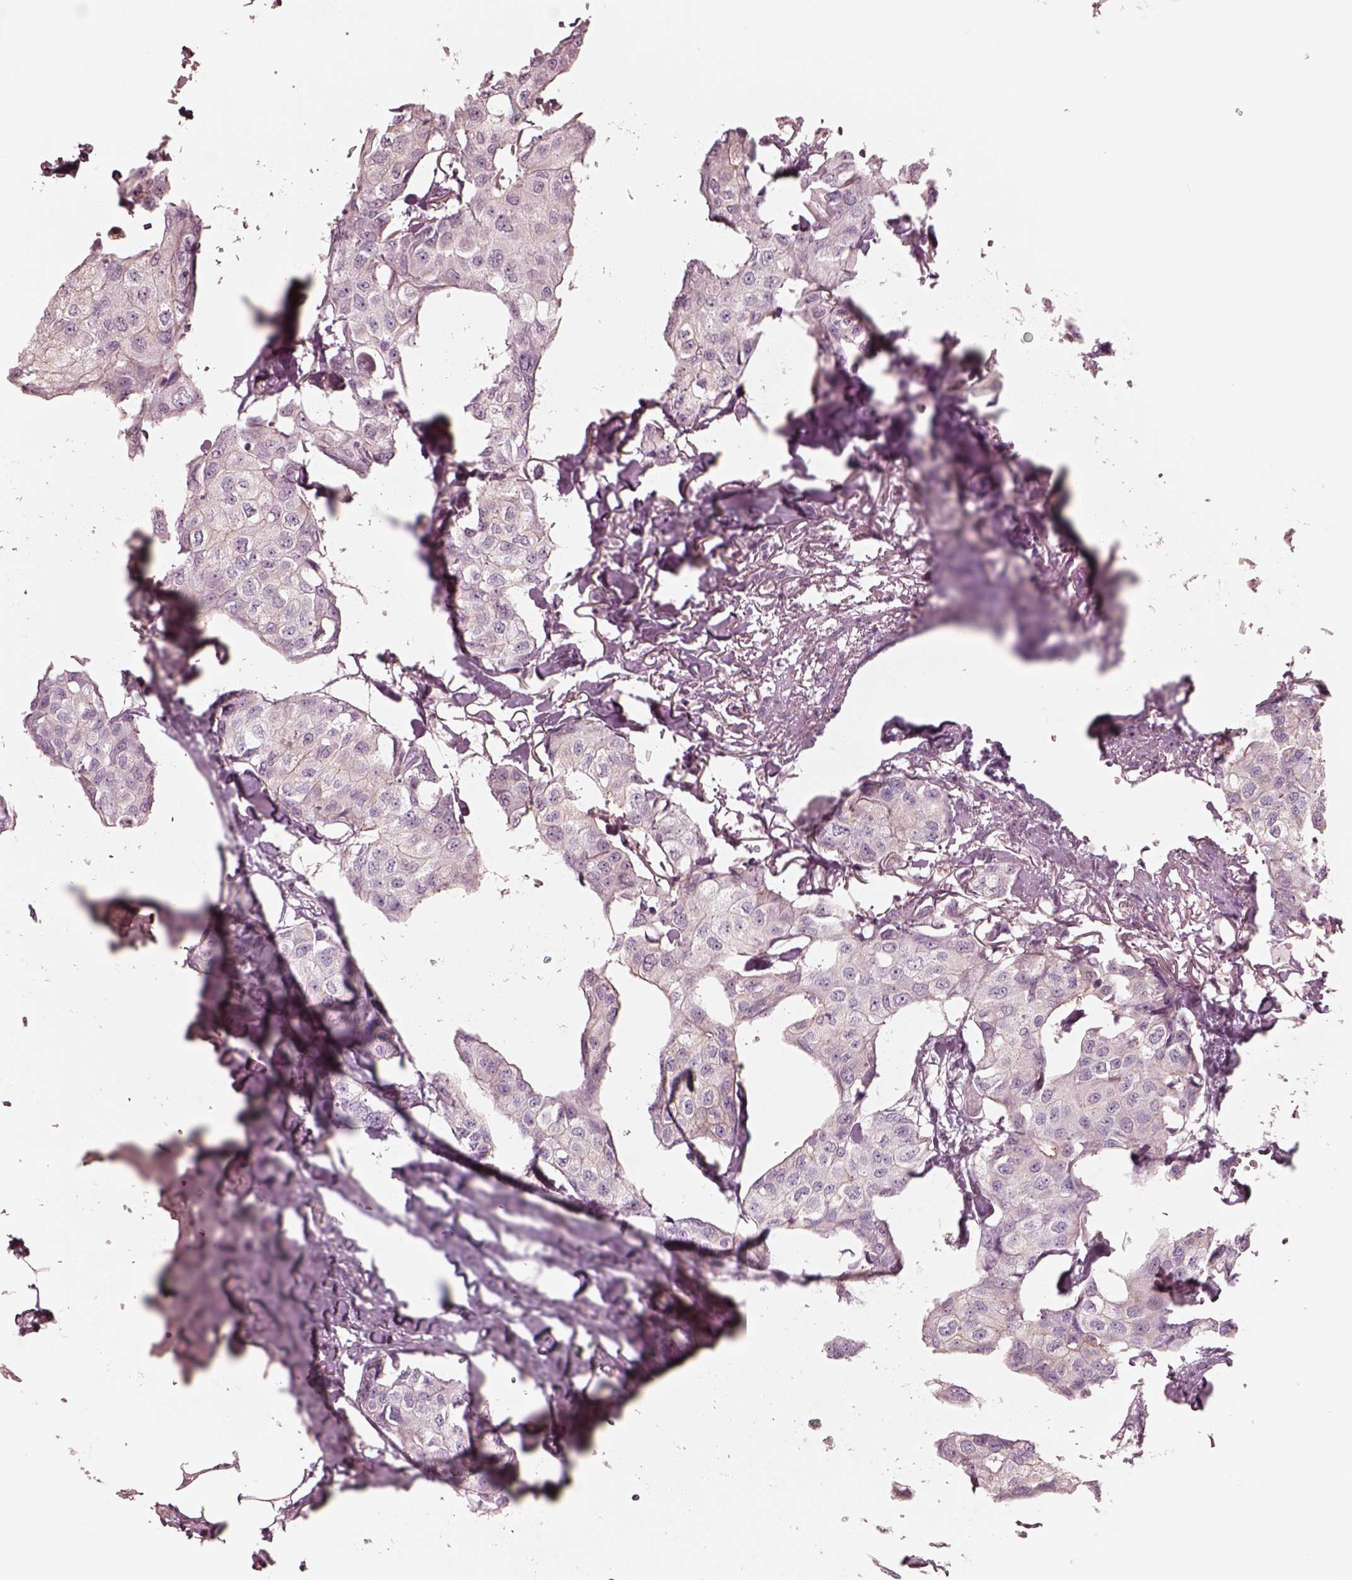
{"staining": {"intensity": "negative", "quantity": "none", "location": "none"}, "tissue": "breast cancer", "cell_type": "Tumor cells", "image_type": "cancer", "snomed": [{"axis": "morphology", "description": "Duct carcinoma"}, {"axis": "topography", "description": "Breast"}], "caption": "Immunohistochemistry of human breast intraductal carcinoma reveals no expression in tumor cells. (Stains: DAB (3,3'-diaminobenzidine) immunohistochemistry (IHC) with hematoxylin counter stain, Microscopy: brightfield microscopy at high magnification).", "gene": "GPRIN1", "patient": {"sex": "female", "age": 80}}